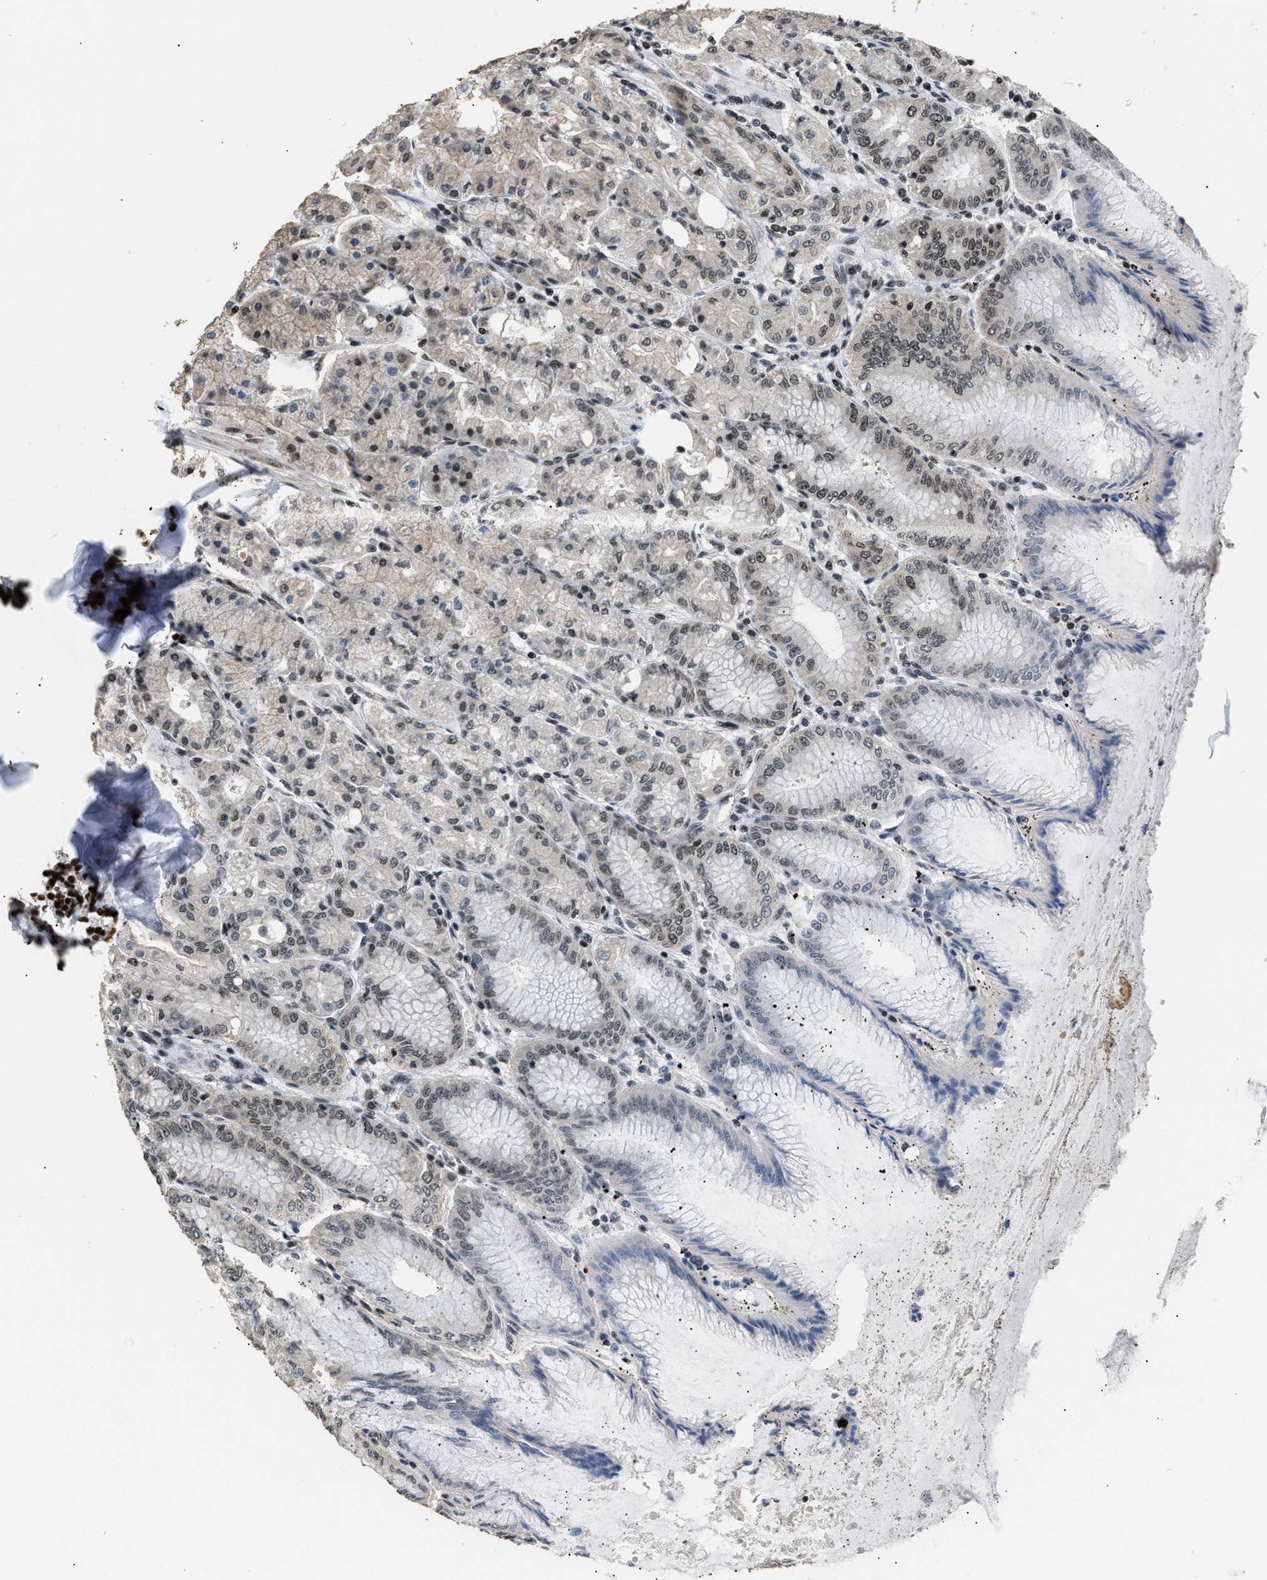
{"staining": {"intensity": "strong", "quantity": ">75%", "location": "nuclear"}, "tissue": "stomach", "cell_type": "Glandular cells", "image_type": "normal", "snomed": [{"axis": "morphology", "description": "Normal tissue, NOS"}, {"axis": "topography", "description": "Stomach, lower"}], "caption": "Normal stomach demonstrates strong nuclear staining in about >75% of glandular cells, visualized by immunohistochemistry.", "gene": "RAD21", "patient": {"sex": "male", "age": 71}}